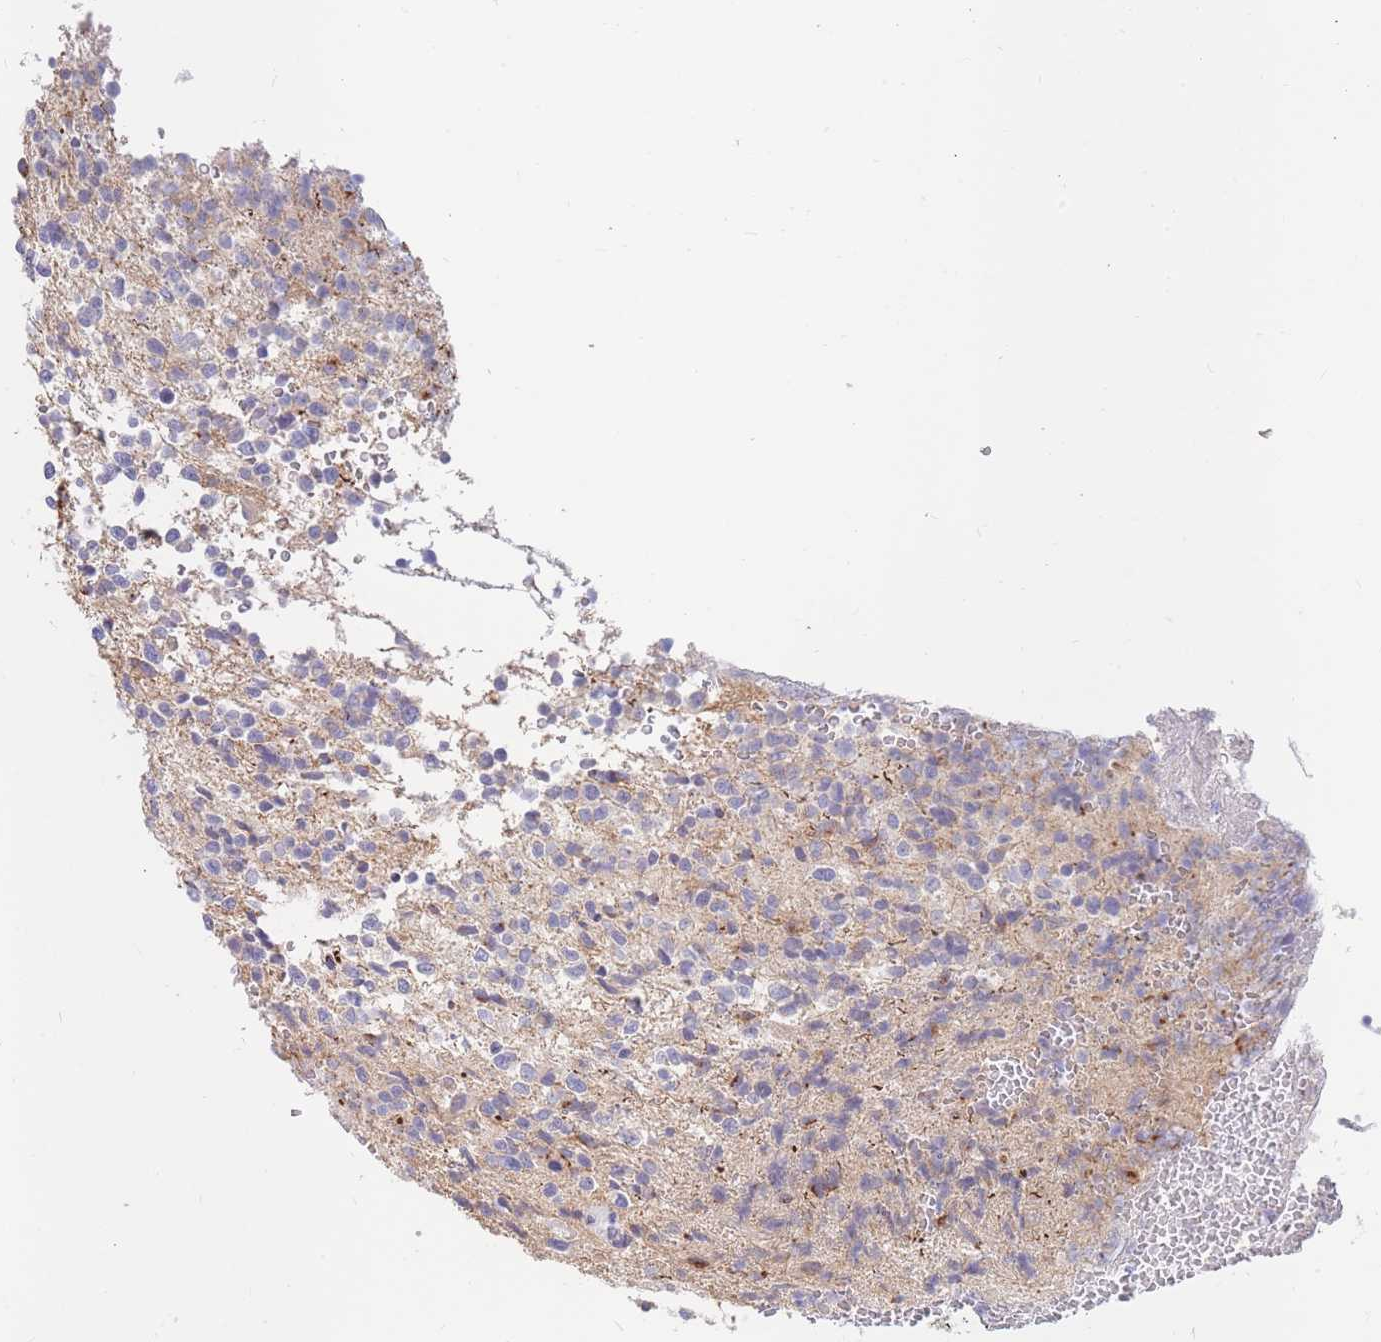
{"staining": {"intensity": "negative", "quantity": "none", "location": "none"}, "tissue": "glioma", "cell_type": "Tumor cells", "image_type": "cancer", "snomed": [{"axis": "morphology", "description": "Glioma, malignant, High grade"}, {"axis": "topography", "description": "Brain"}], "caption": "A micrograph of human malignant glioma (high-grade) is negative for staining in tumor cells.", "gene": "BORCS5", "patient": {"sex": "male", "age": 56}}